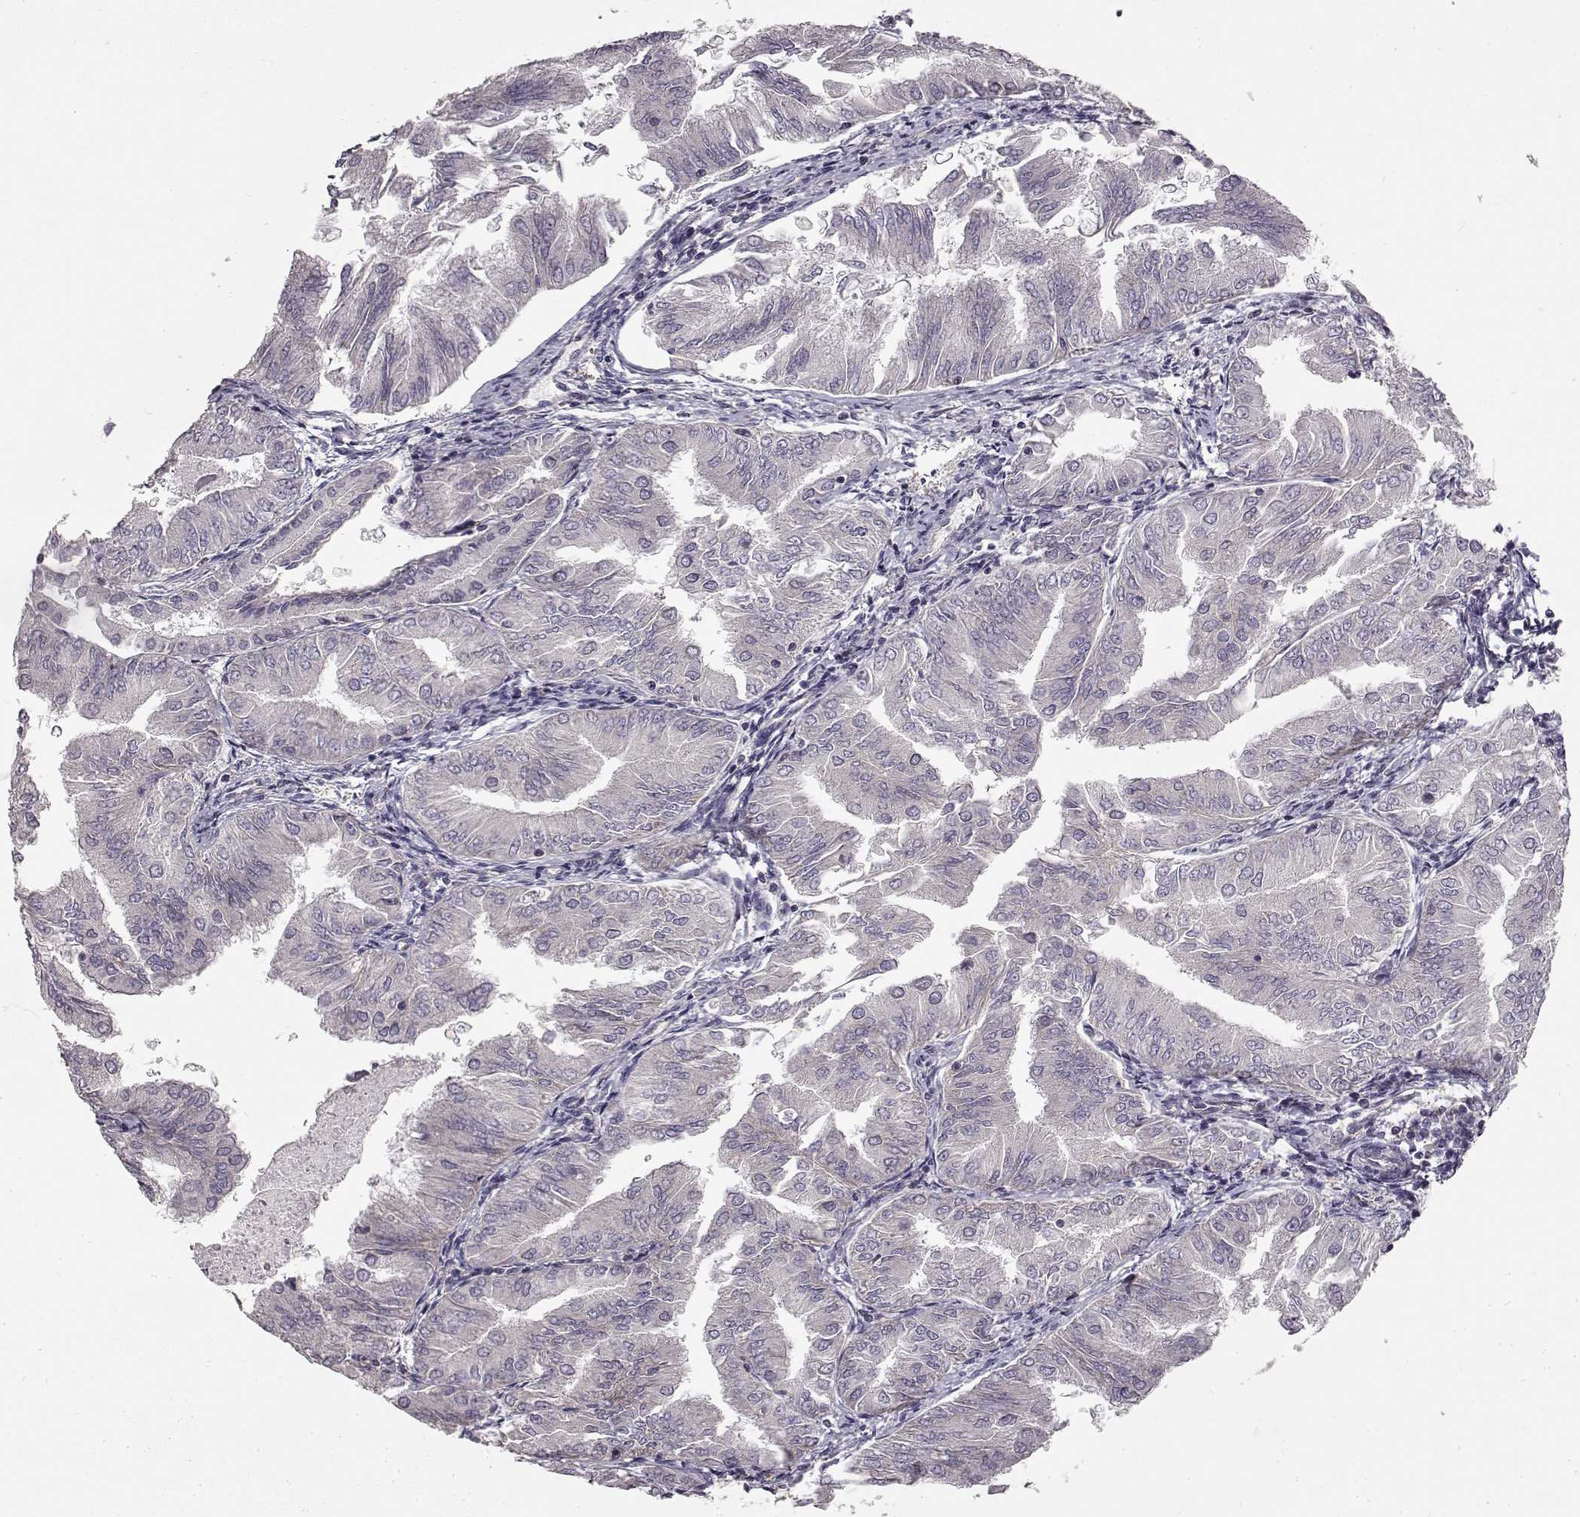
{"staining": {"intensity": "negative", "quantity": "none", "location": "none"}, "tissue": "endometrial cancer", "cell_type": "Tumor cells", "image_type": "cancer", "snomed": [{"axis": "morphology", "description": "Adenocarcinoma, NOS"}, {"axis": "topography", "description": "Endometrium"}], "caption": "Endometrial cancer (adenocarcinoma) was stained to show a protein in brown. There is no significant staining in tumor cells. The staining is performed using DAB brown chromogen with nuclei counter-stained in using hematoxylin.", "gene": "ERBB3", "patient": {"sex": "female", "age": 53}}